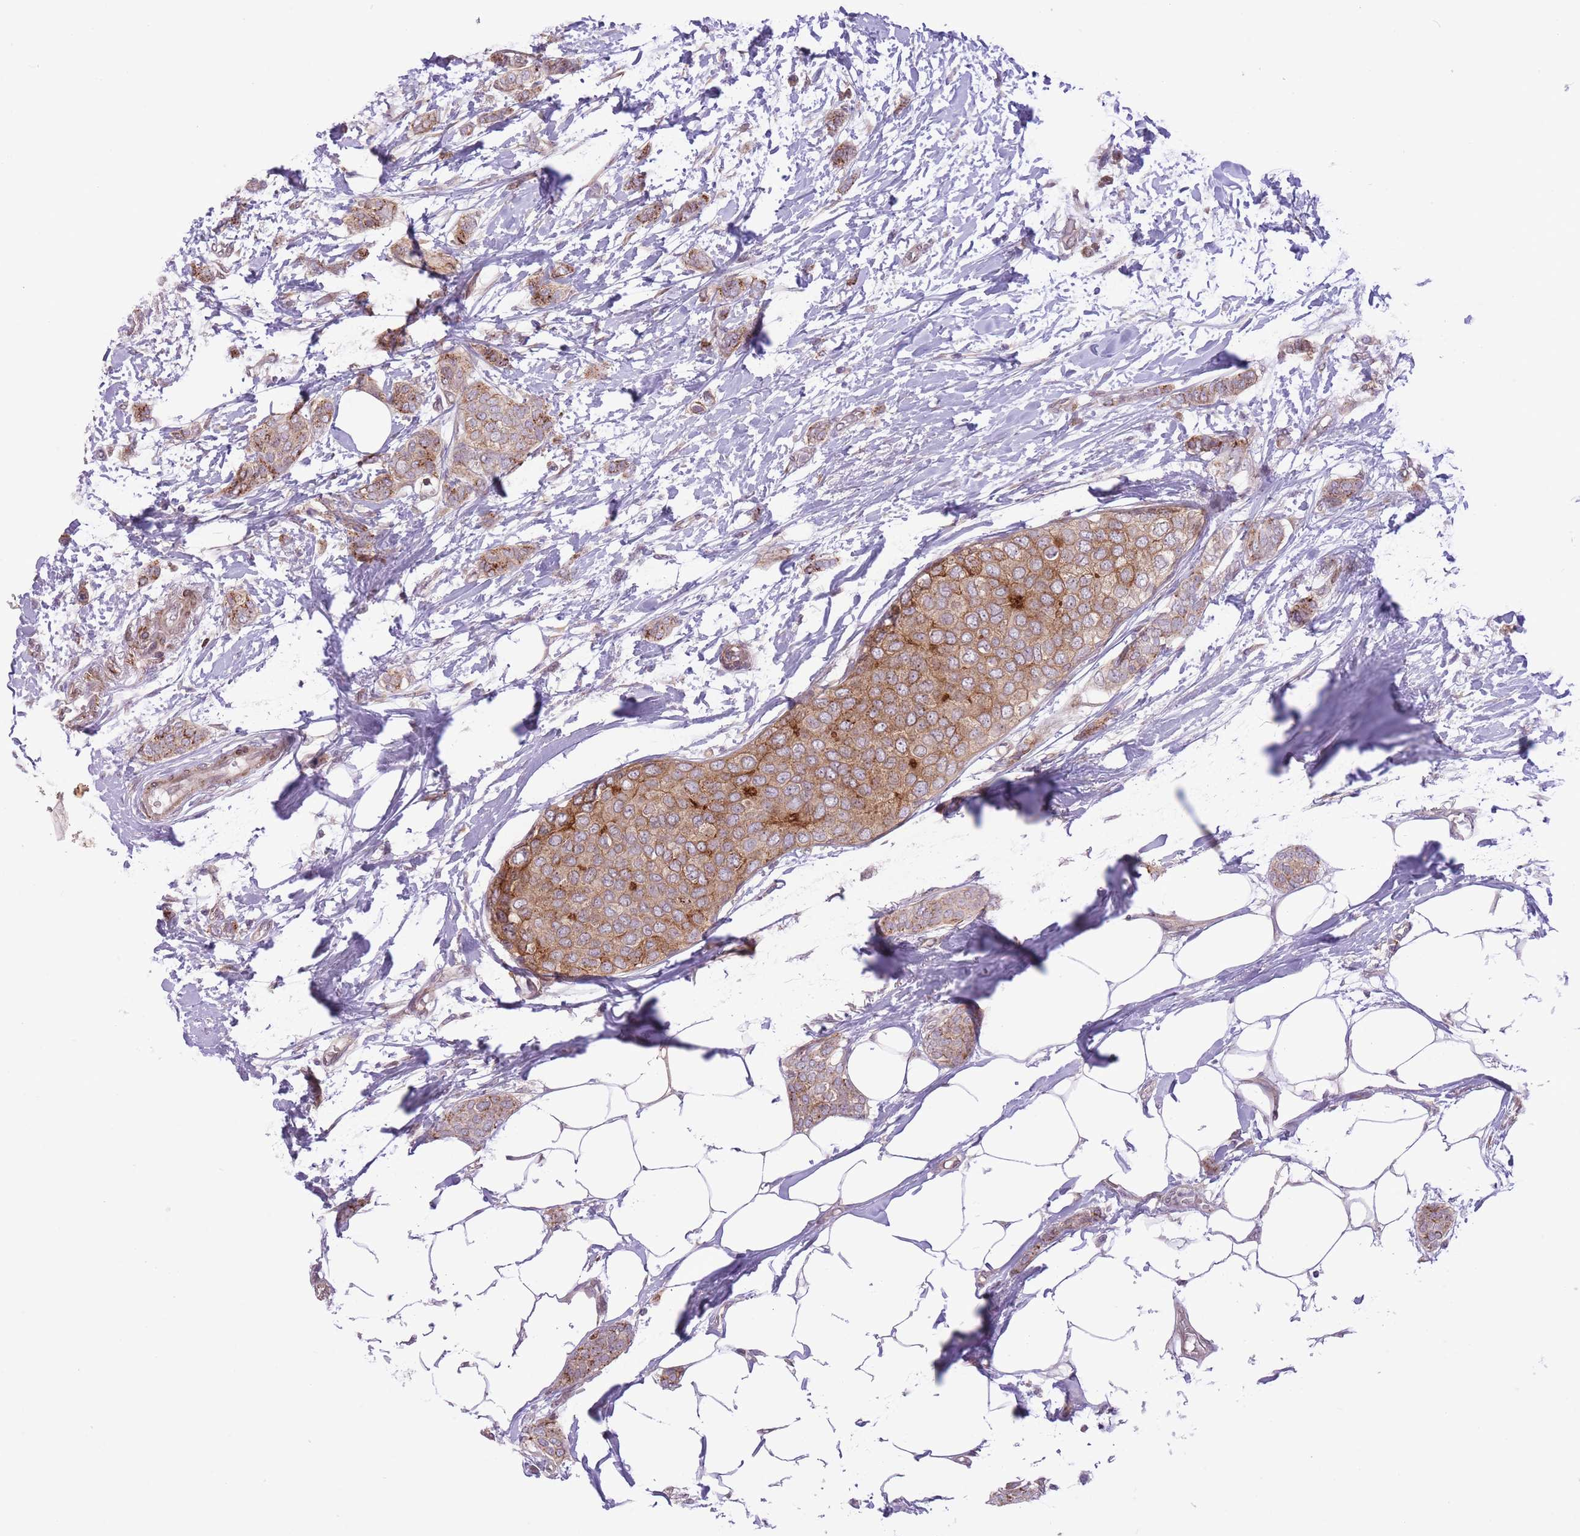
{"staining": {"intensity": "moderate", "quantity": ">75%", "location": "cytoplasmic/membranous"}, "tissue": "breast cancer", "cell_type": "Tumor cells", "image_type": "cancer", "snomed": [{"axis": "morphology", "description": "Duct carcinoma"}, {"axis": "topography", "description": "Breast"}], "caption": "Immunohistochemistry (IHC) of breast cancer exhibits medium levels of moderate cytoplasmic/membranous expression in about >75% of tumor cells. The staining was performed using DAB (3,3'-diaminobenzidine) to visualize the protein expression in brown, while the nuclei were stained in blue with hematoxylin (Magnification: 20x).", "gene": "ZBED5", "patient": {"sex": "female", "age": 72}}